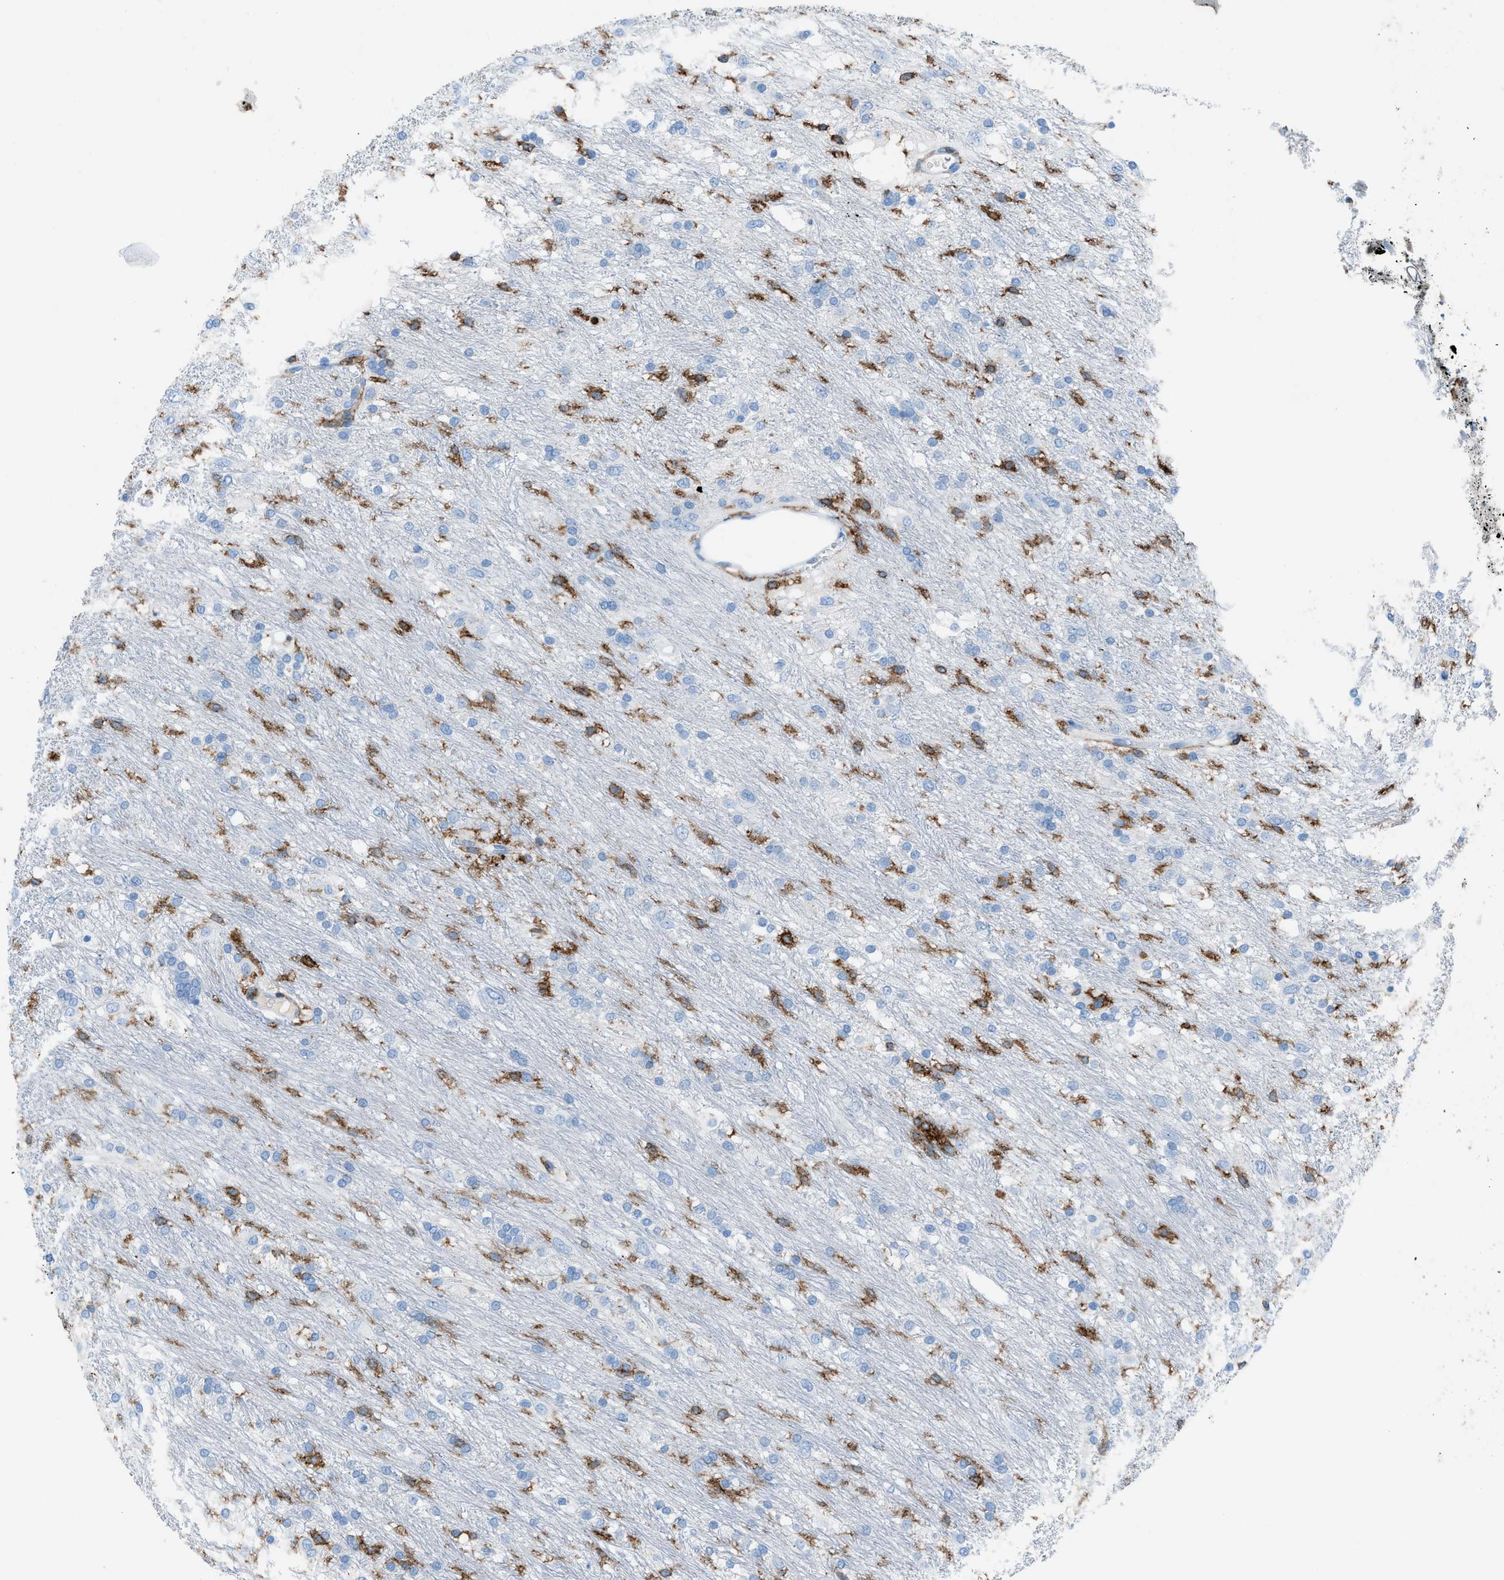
{"staining": {"intensity": "moderate", "quantity": "25%-75%", "location": "cytoplasmic/membranous"}, "tissue": "glioma", "cell_type": "Tumor cells", "image_type": "cancer", "snomed": [{"axis": "morphology", "description": "Glioma, malignant, Low grade"}, {"axis": "topography", "description": "Brain"}], "caption": "A photomicrograph of glioma stained for a protein displays moderate cytoplasmic/membranous brown staining in tumor cells.", "gene": "ITGB2", "patient": {"sex": "male", "age": 77}}